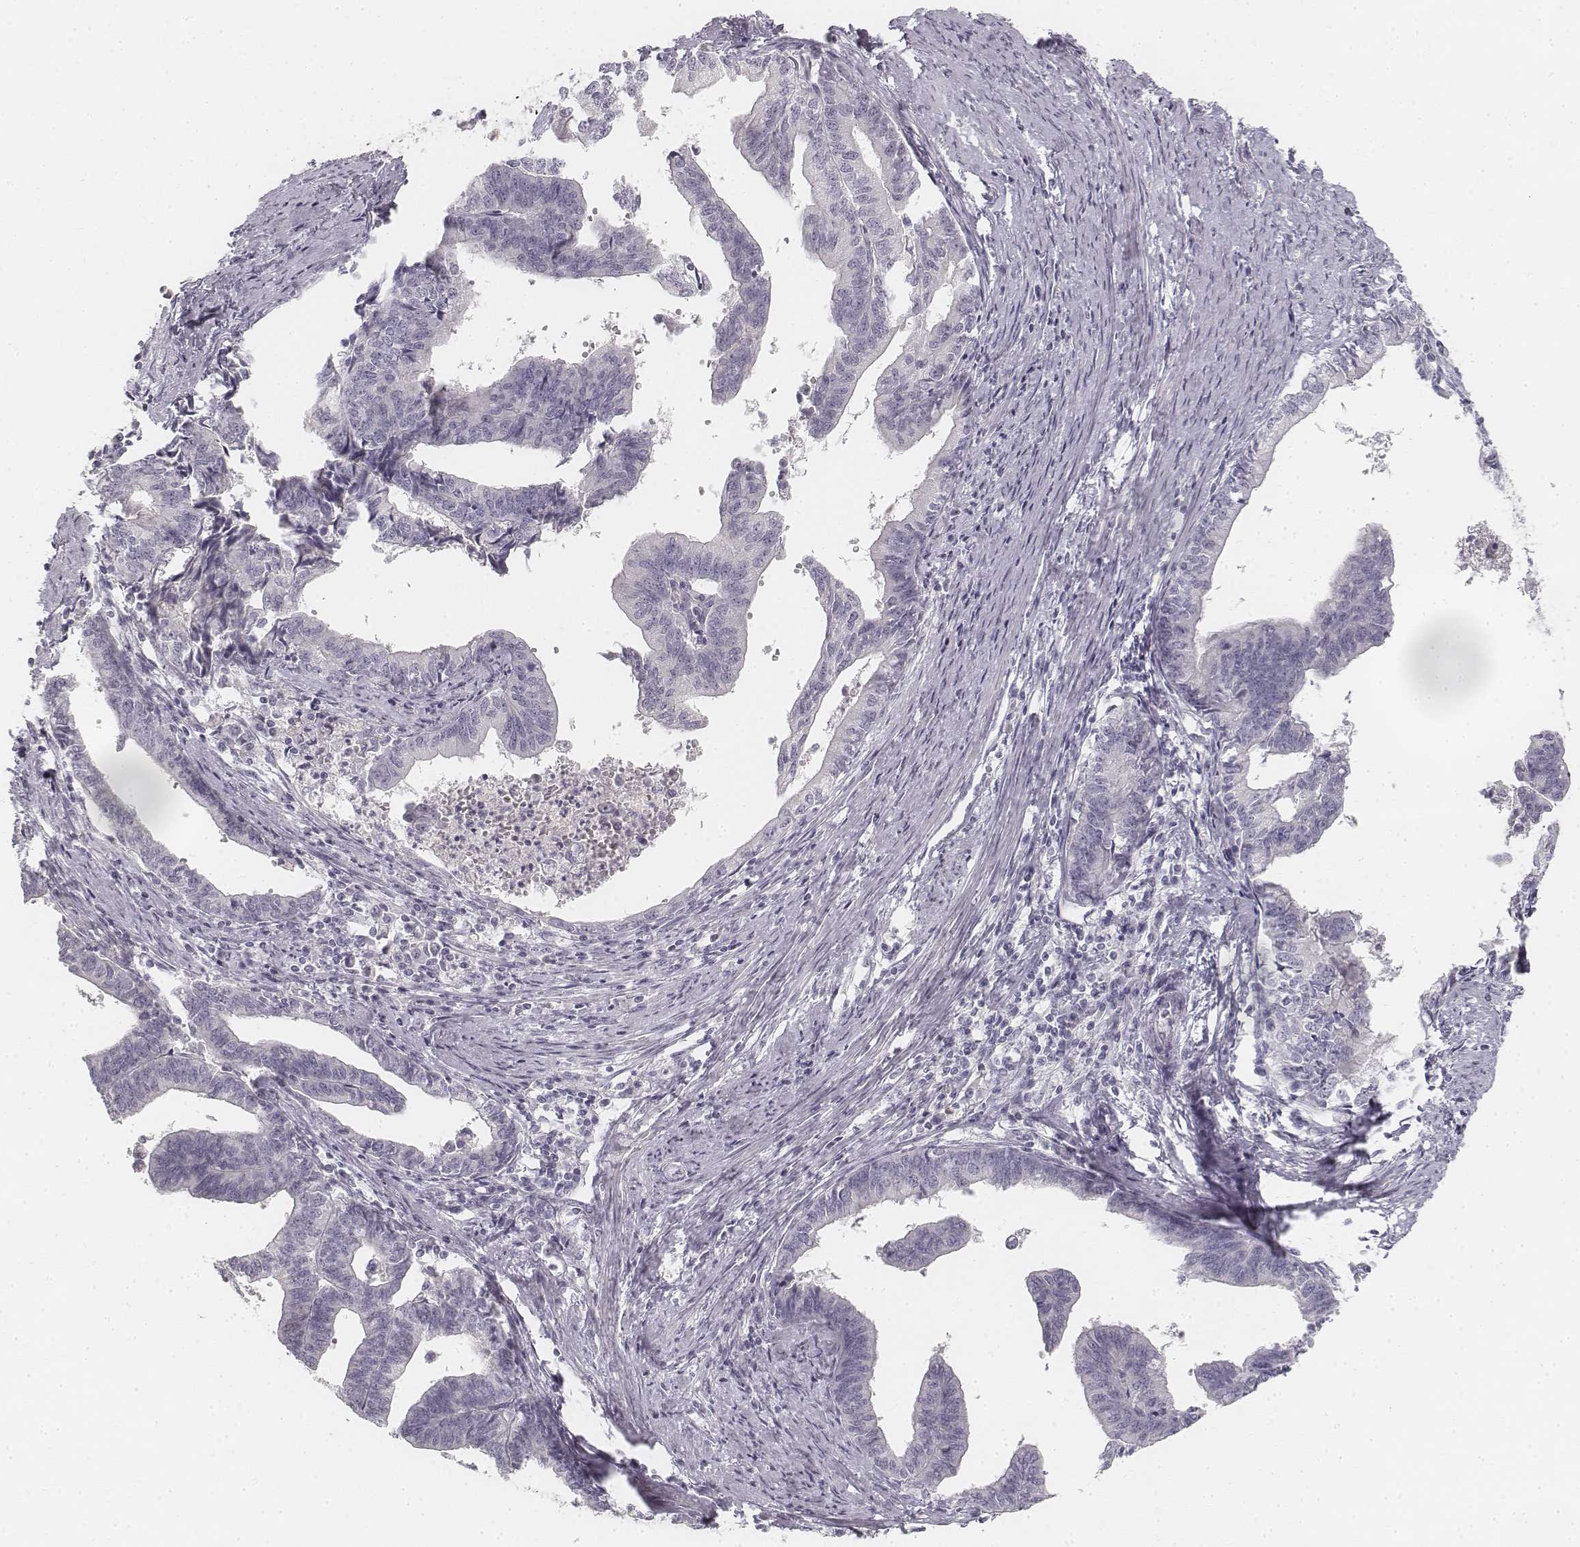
{"staining": {"intensity": "negative", "quantity": "none", "location": "none"}, "tissue": "endometrial cancer", "cell_type": "Tumor cells", "image_type": "cancer", "snomed": [{"axis": "morphology", "description": "Adenocarcinoma, NOS"}, {"axis": "topography", "description": "Endometrium"}], "caption": "Immunohistochemistry (IHC) image of neoplastic tissue: human endometrial adenocarcinoma stained with DAB exhibits no significant protein positivity in tumor cells.", "gene": "DSG4", "patient": {"sex": "female", "age": 65}}